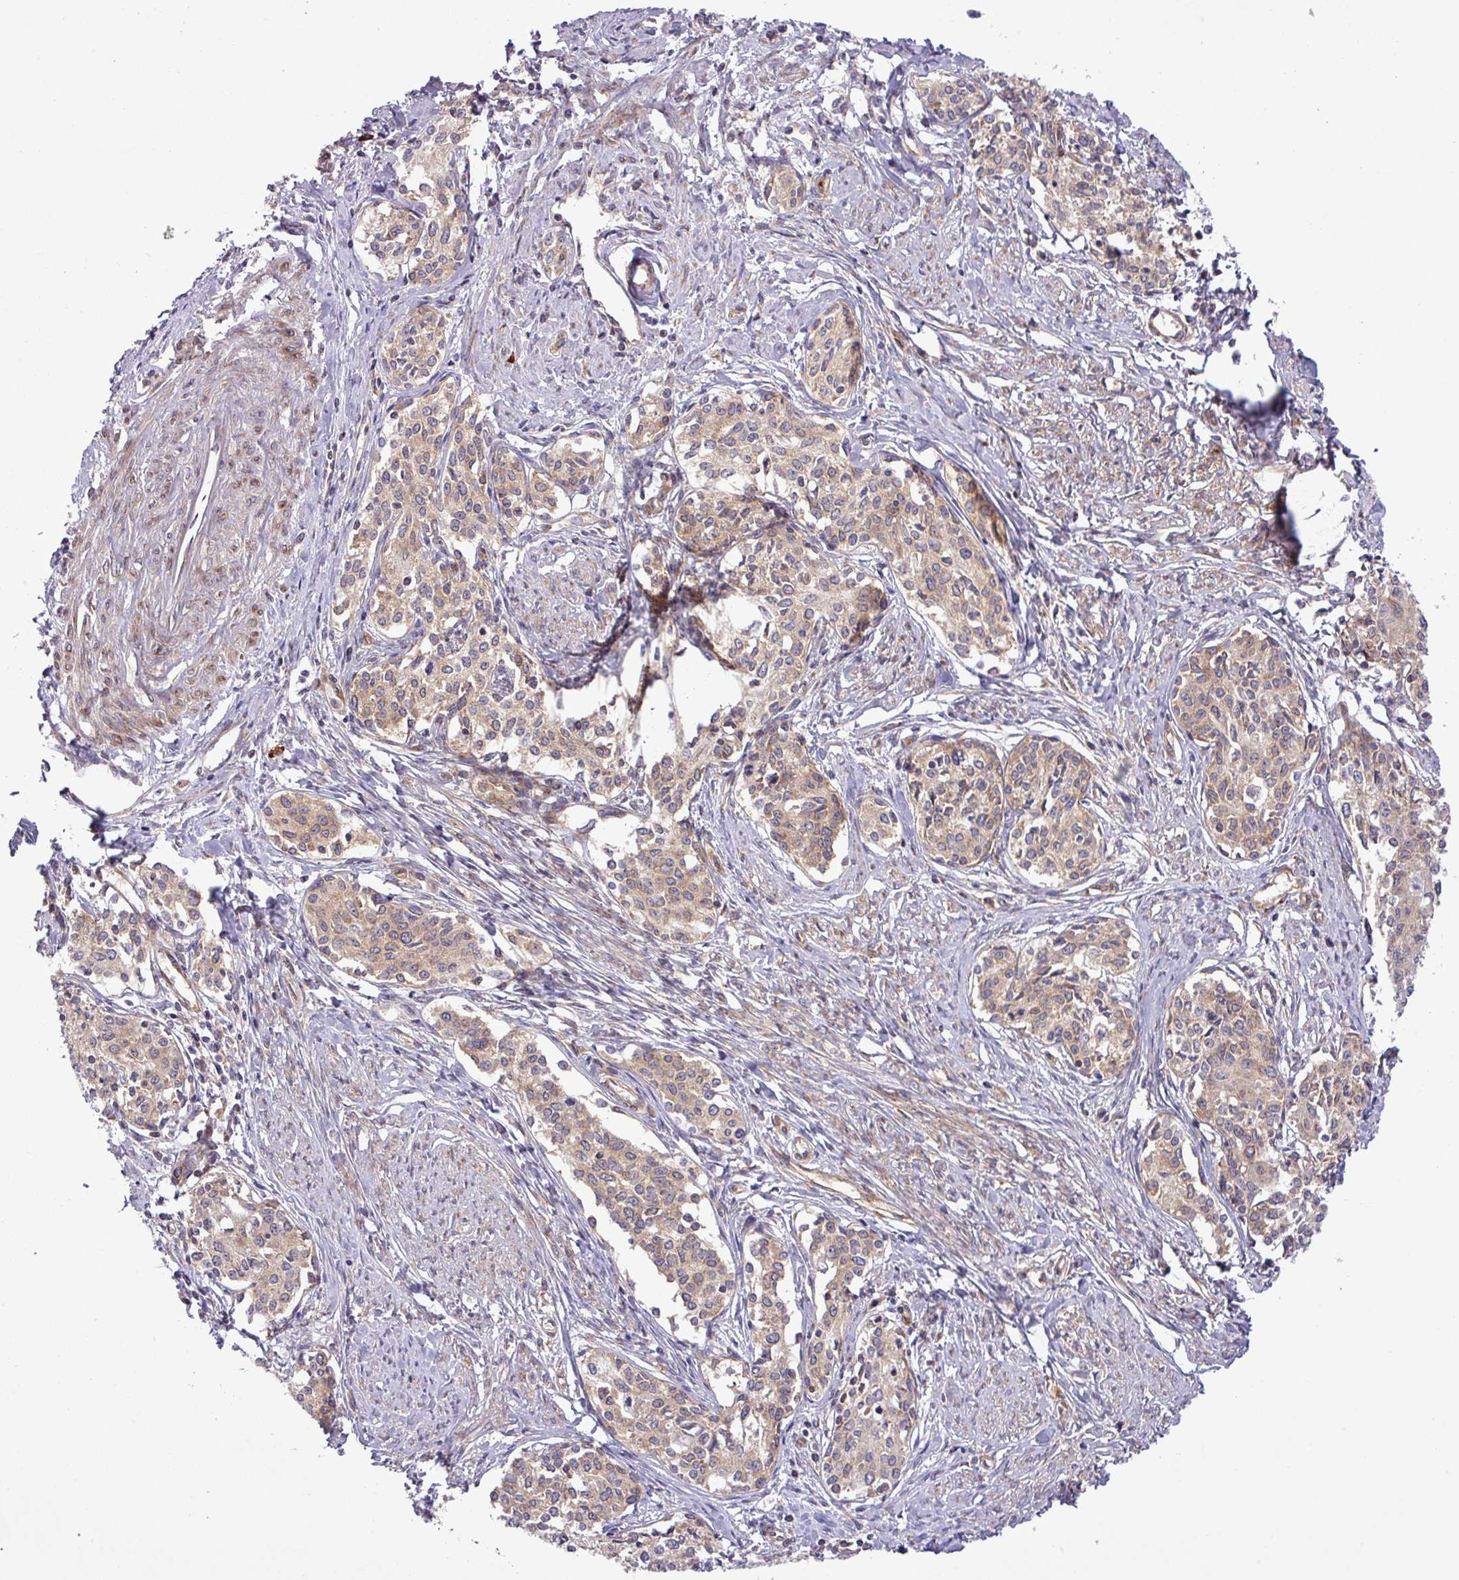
{"staining": {"intensity": "moderate", "quantity": ">75%", "location": "cytoplasmic/membranous"}, "tissue": "cervical cancer", "cell_type": "Tumor cells", "image_type": "cancer", "snomed": [{"axis": "morphology", "description": "Squamous cell carcinoma, NOS"}, {"axis": "morphology", "description": "Adenocarcinoma, NOS"}, {"axis": "topography", "description": "Cervix"}], "caption": "IHC photomicrograph of neoplastic tissue: adenocarcinoma (cervical) stained using IHC demonstrates medium levels of moderate protein expression localized specifically in the cytoplasmic/membranous of tumor cells, appearing as a cytoplasmic/membranous brown color.", "gene": "FAM222B", "patient": {"sex": "female", "age": 52}}